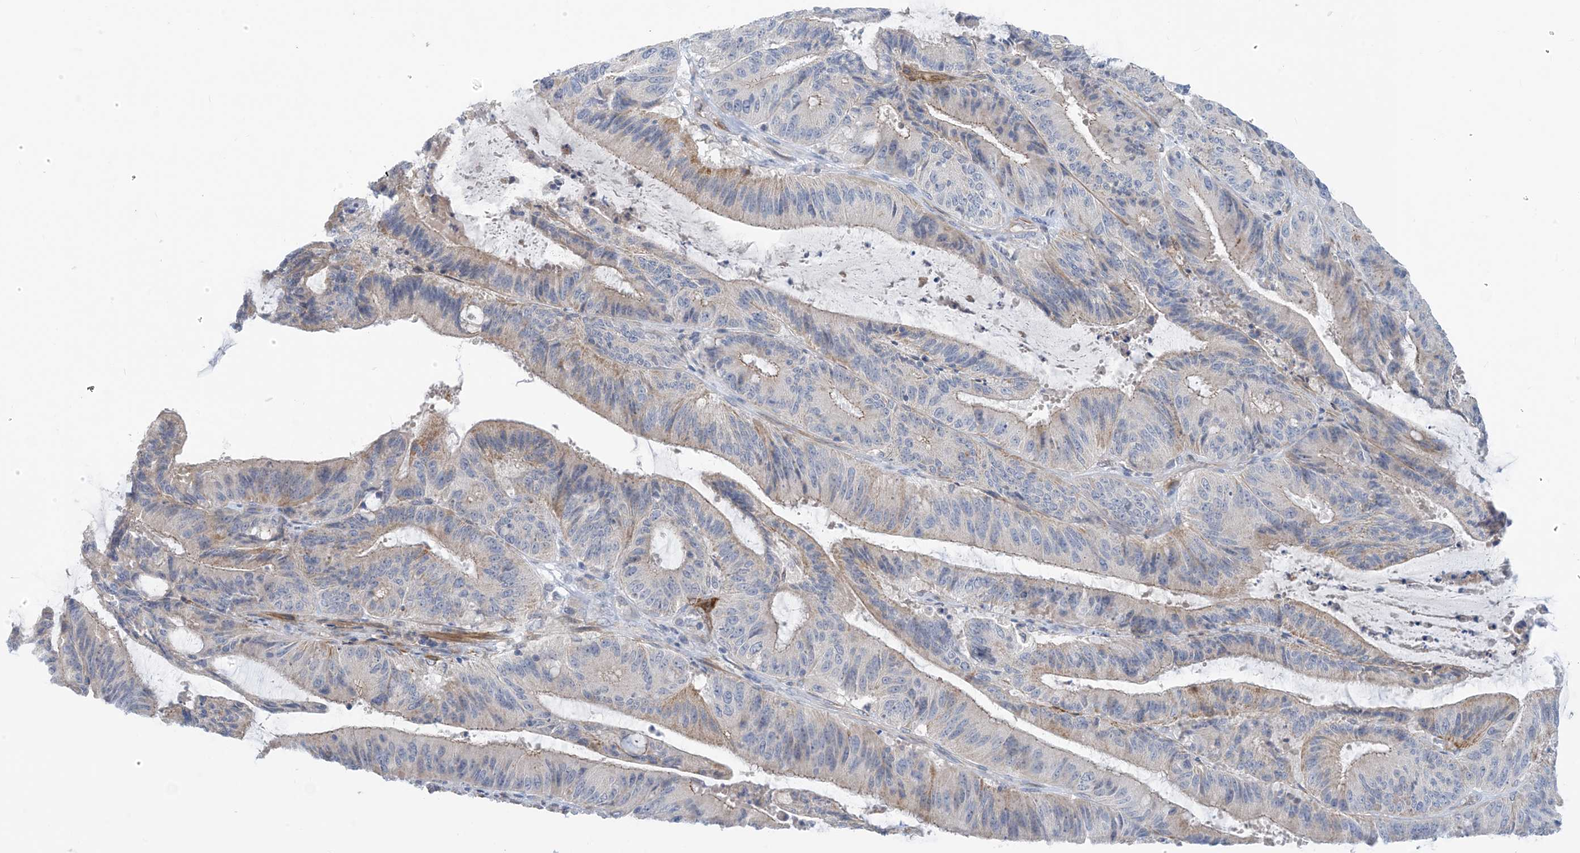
{"staining": {"intensity": "weak", "quantity": "<25%", "location": "cytoplasmic/membranous"}, "tissue": "liver cancer", "cell_type": "Tumor cells", "image_type": "cancer", "snomed": [{"axis": "morphology", "description": "Normal tissue, NOS"}, {"axis": "morphology", "description": "Cholangiocarcinoma"}, {"axis": "topography", "description": "Liver"}, {"axis": "topography", "description": "Peripheral nerve tissue"}], "caption": "An image of human liver cholangiocarcinoma is negative for staining in tumor cells.", "gene": "EIF2A", "patient": {"sex": "female", "age": 73}}